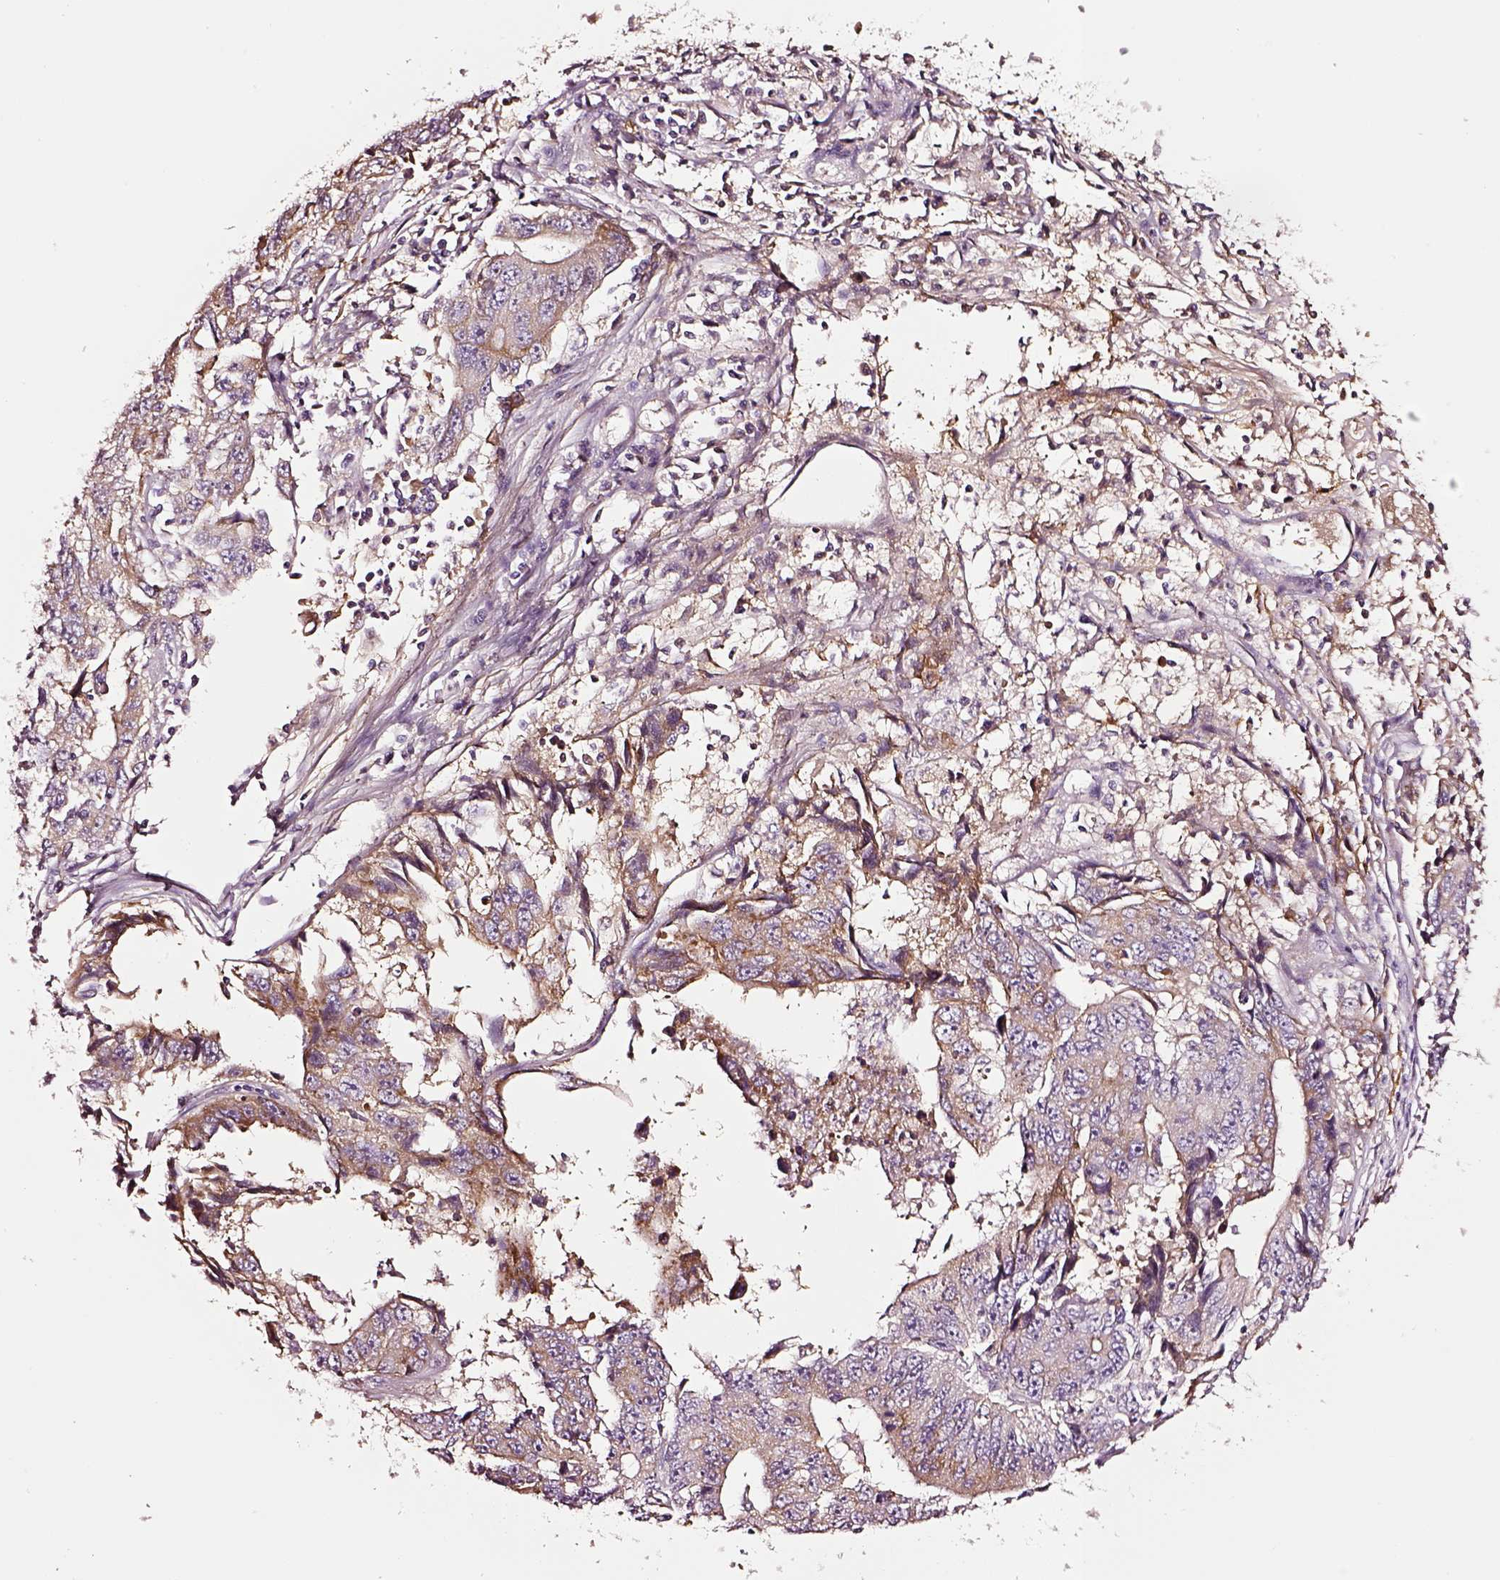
{"staining": {"intensity": "weak", "quantity": ">75%", "location": "cytoplasmic/membranous"}, "tissue": "liver cancer", "cell_type": "Tumor cells", "image_type": "cancer", "snomed": [{"axis": "morphology", "description": "Cholangiocarcinoma"}, {"axis": "topography", "description": "Liver"}], "caption": "A micrograph of human liver cholangiocarcinoma stained for a protein displays weak cytoplasmic/membranous brown staining in tumor cells.", "gene": "TF", "patient": {"sex": "male", "age": 65}}